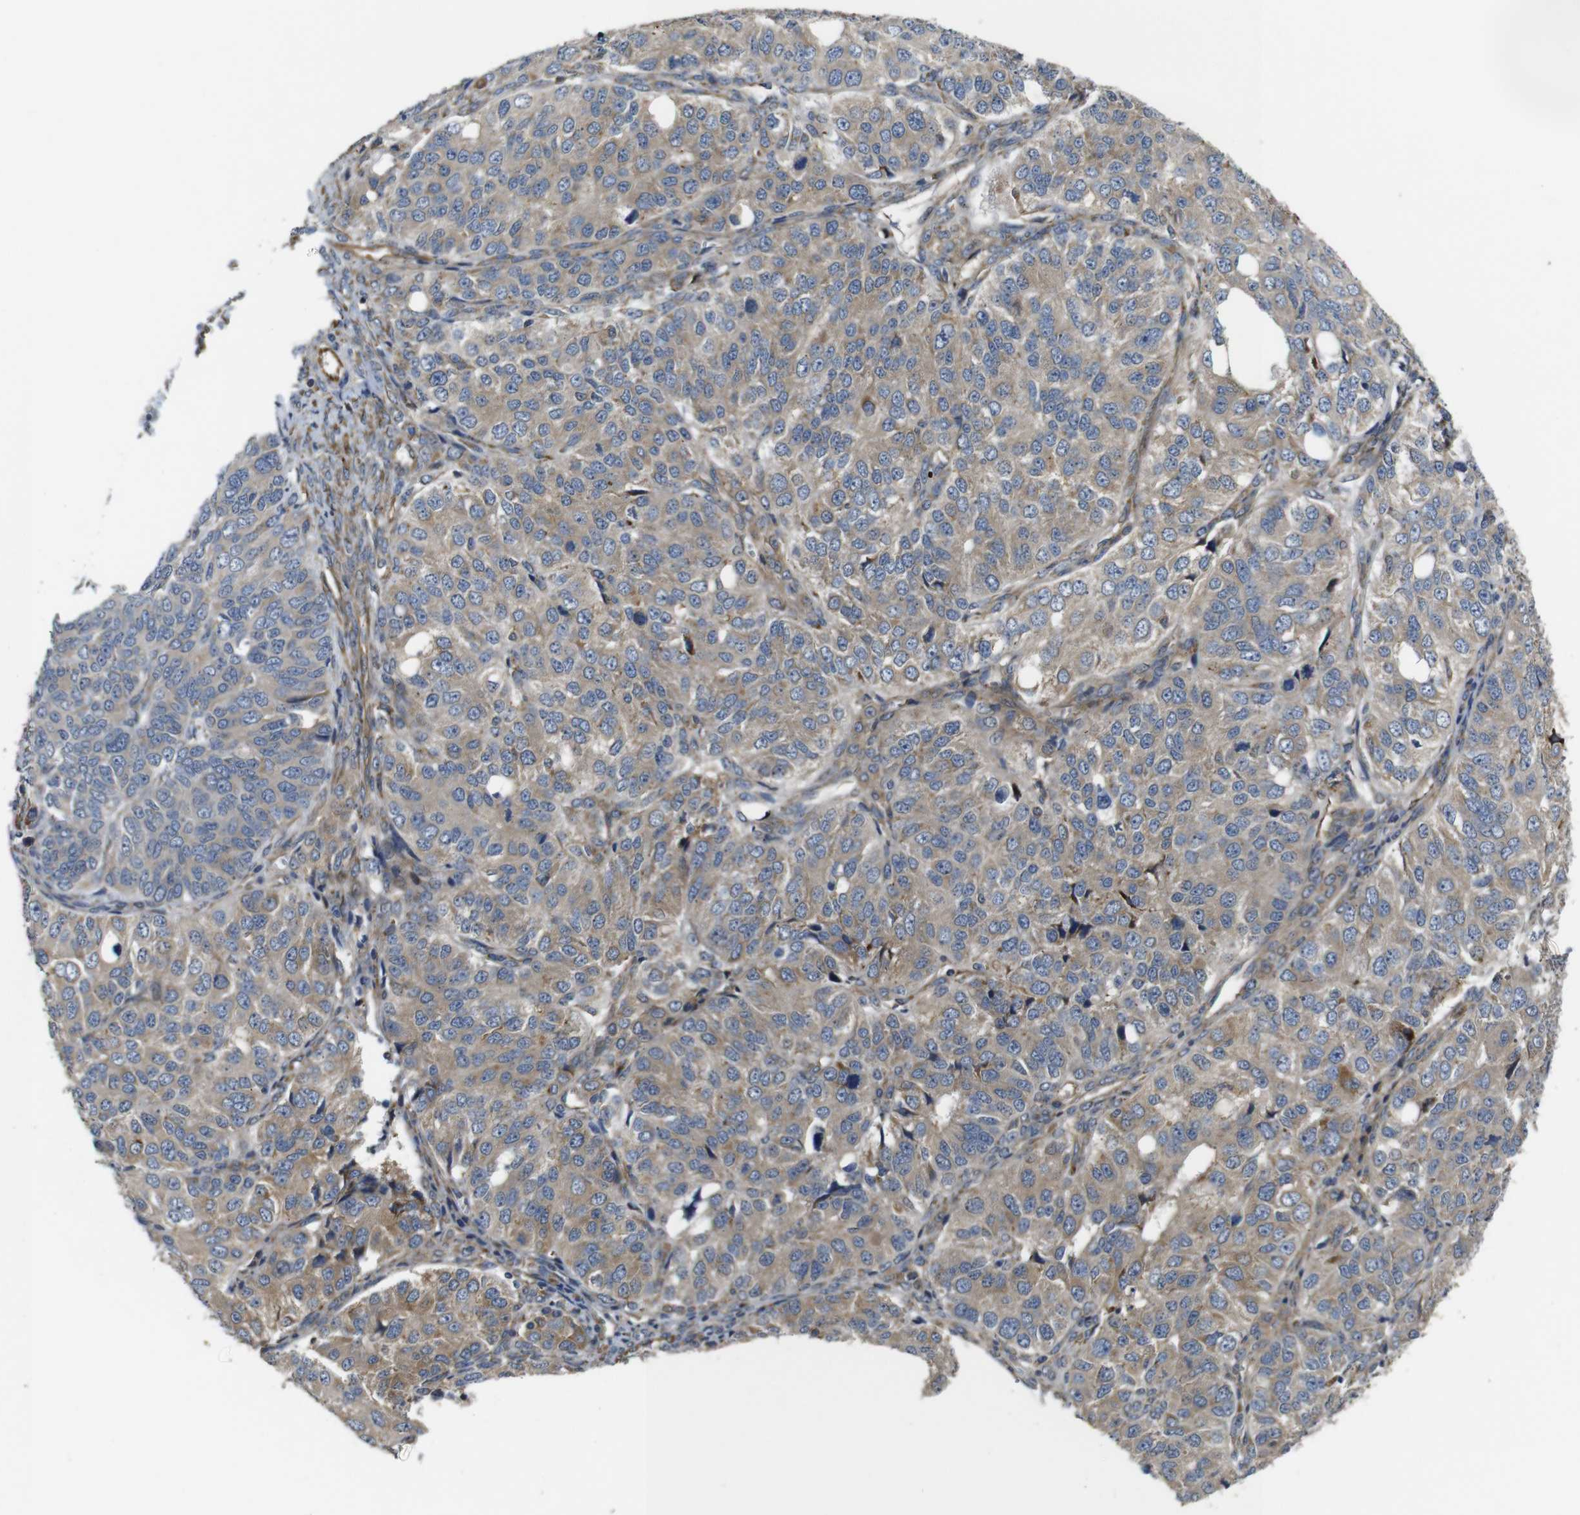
{"staining": {"intensity": "moderate", "quantity": ">75%", "location": "cytoplasmic/membranous"}, "tissue": "ovarian cancer", "cell_type": "Tumor cells", "image_type": "cancer", "snomed": [{"axis": "morphology", "description": "Carcinoma, endometroid"}, {"axis": "topography", "description": "Ovary"}], "caption": "Ovarian cancer (endometroid carcinoma) stained with IHC exhibits moderate cytoplasmic/membranous staining in approximately >75% of tumor cells.", "gene": "UBE2G2", "patient": {"sex": "female", "age": 51}}